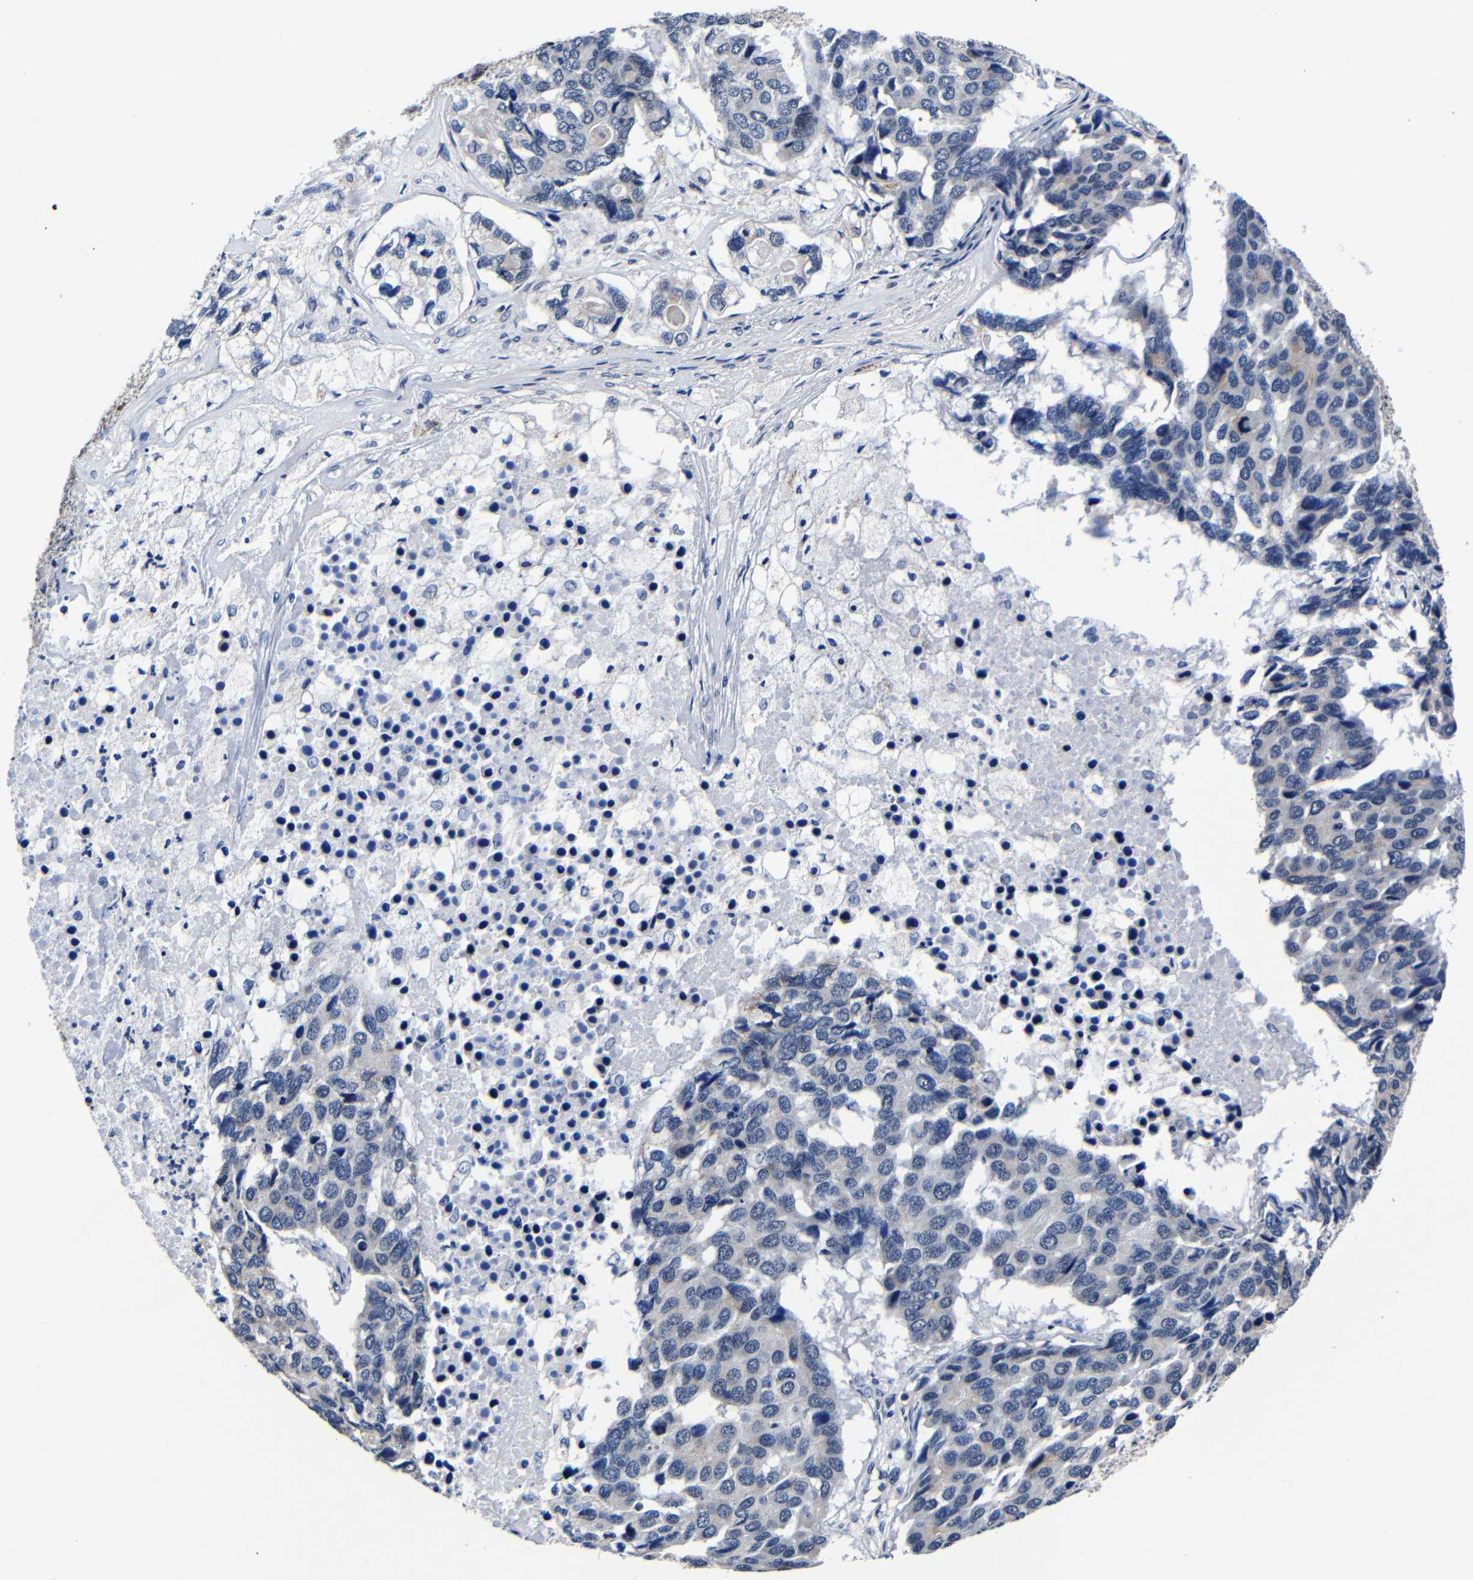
{"staining": {"intensity": "weak", "quantity": "<25%", "location": "cytoplasmic/membranous"}, "tissue": "pancreatic cancer", "cell_type": "Tumor cells", "image_type": "cancer", "snomed": [{"axis": "morphology", "description": "Adenocarcinoma, NOS"}, {"axis": "topography", "description": "Pancreas"}], "caption": "Tumor cells show no significant expression in pancreatic adenocarcinoma.", "gene": "DEPP1", "patient": {"sex": "male", "age": 50}}